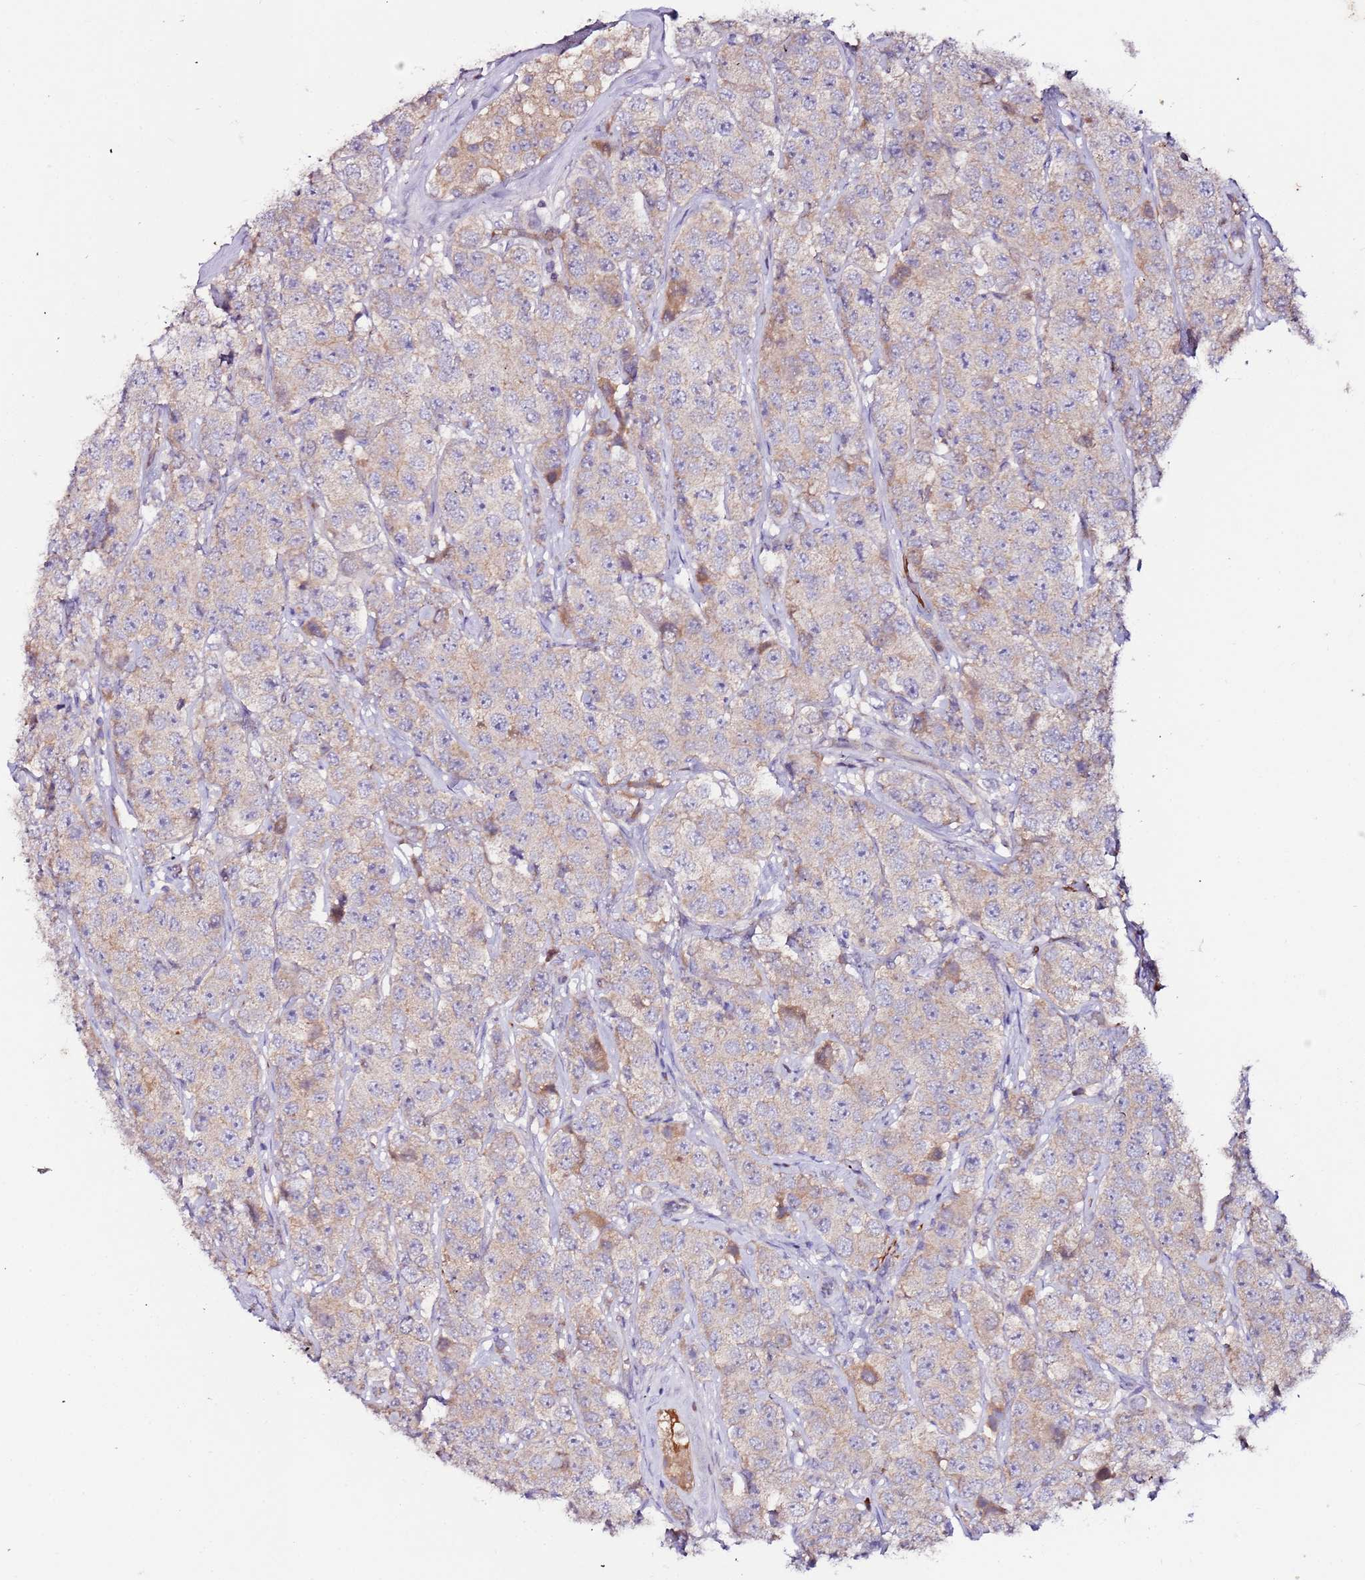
{"staining": {"intensity": "weak", "quantity": "25%-75%", "location": "cytoplasmic/membranous"}, "tissue": "testis cancer", "cell_type": "Tumor cells", "image_type": "cancer", "snomed": [{"axis": "morphology", "description": "Seminoma, NOS"}, {"axis": "topography", "description": "Testis"}], "caption": "Immunohistochemistry (IHC) of human testis seminoma demonstrates low levels of weak cytoplasmic/membranous positivity in approximately 25%-75% of tumor cells.", "gene": "FLVCR1", "patient": {"sex": "male", "age": 28}}